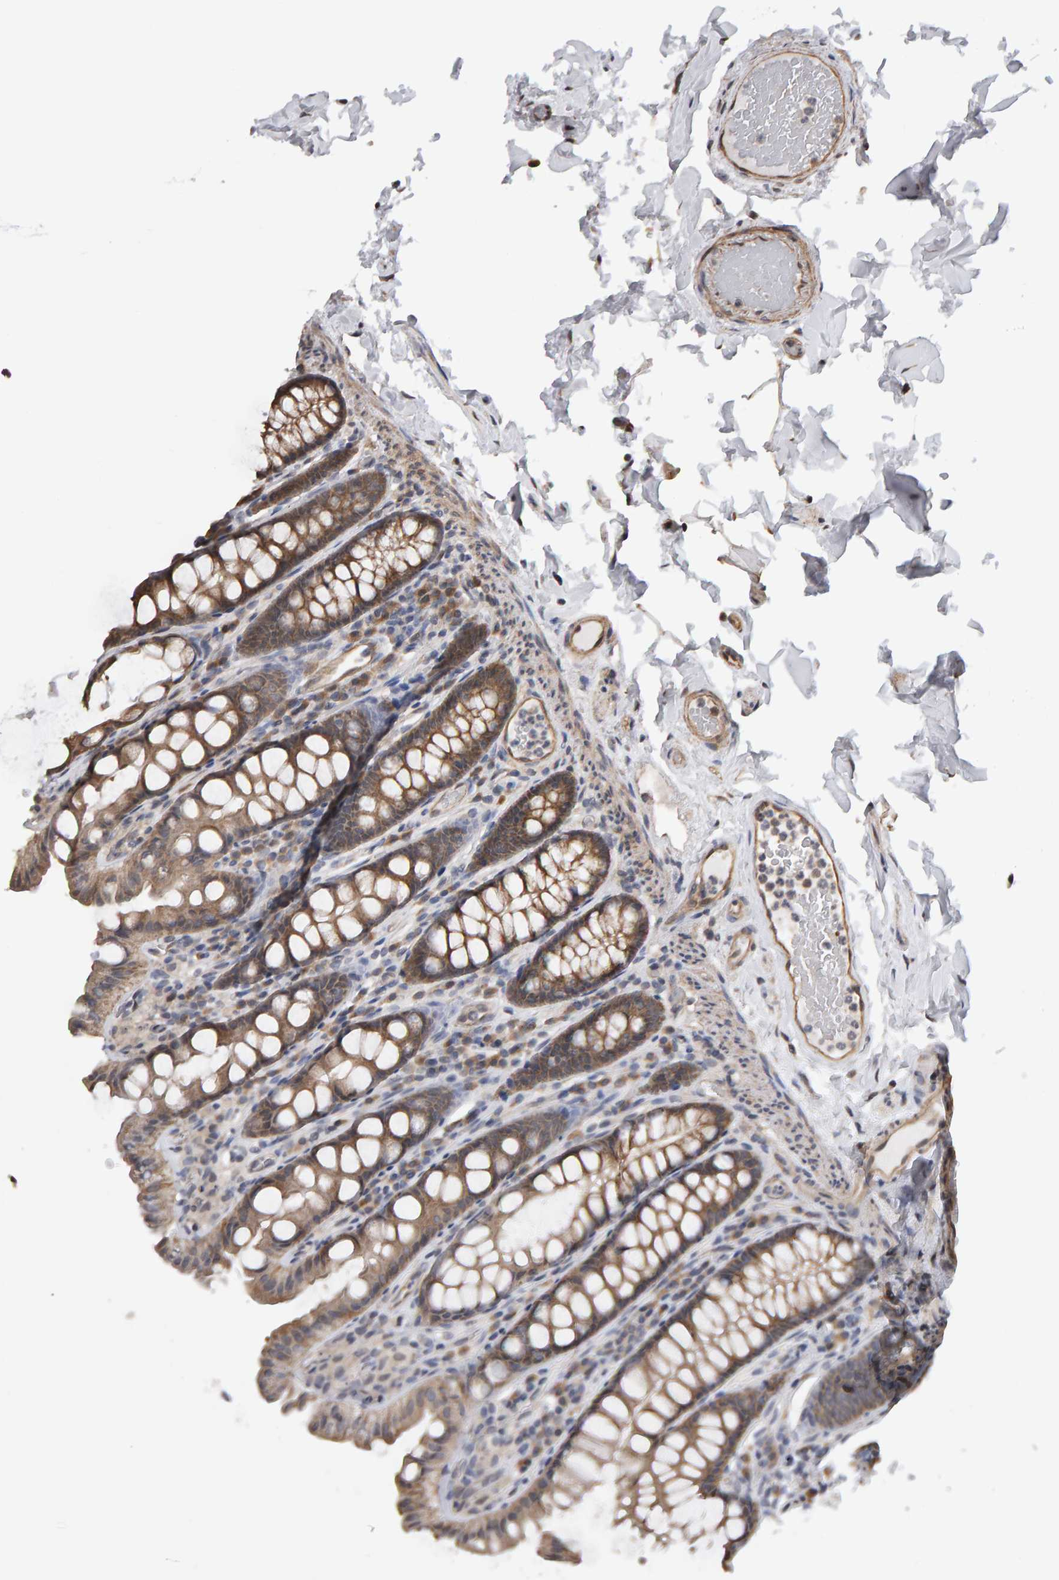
{"staining": {"intensity": "moderate", "quantity": ">75%", "location": "cytoplasmic/membranous"}, "tissue": "colon", "cell_type": "Endothelial cells", "image_type": "normal", "snomed": [{"axis": "morphology", "description": "Normal tissue, NOS"}, {"axis": "topography", "description": "Colon"}, {"axis": "topography", "description": "Peripheral nerve tissue"}], "caption": "Colon stained for a protein (brown) shows moderate cytoplasmic/membranous positive positivity in about >75% of endothelial cells.", "gene": "COASY", "patient": {"sex": "female", "age": 61}}